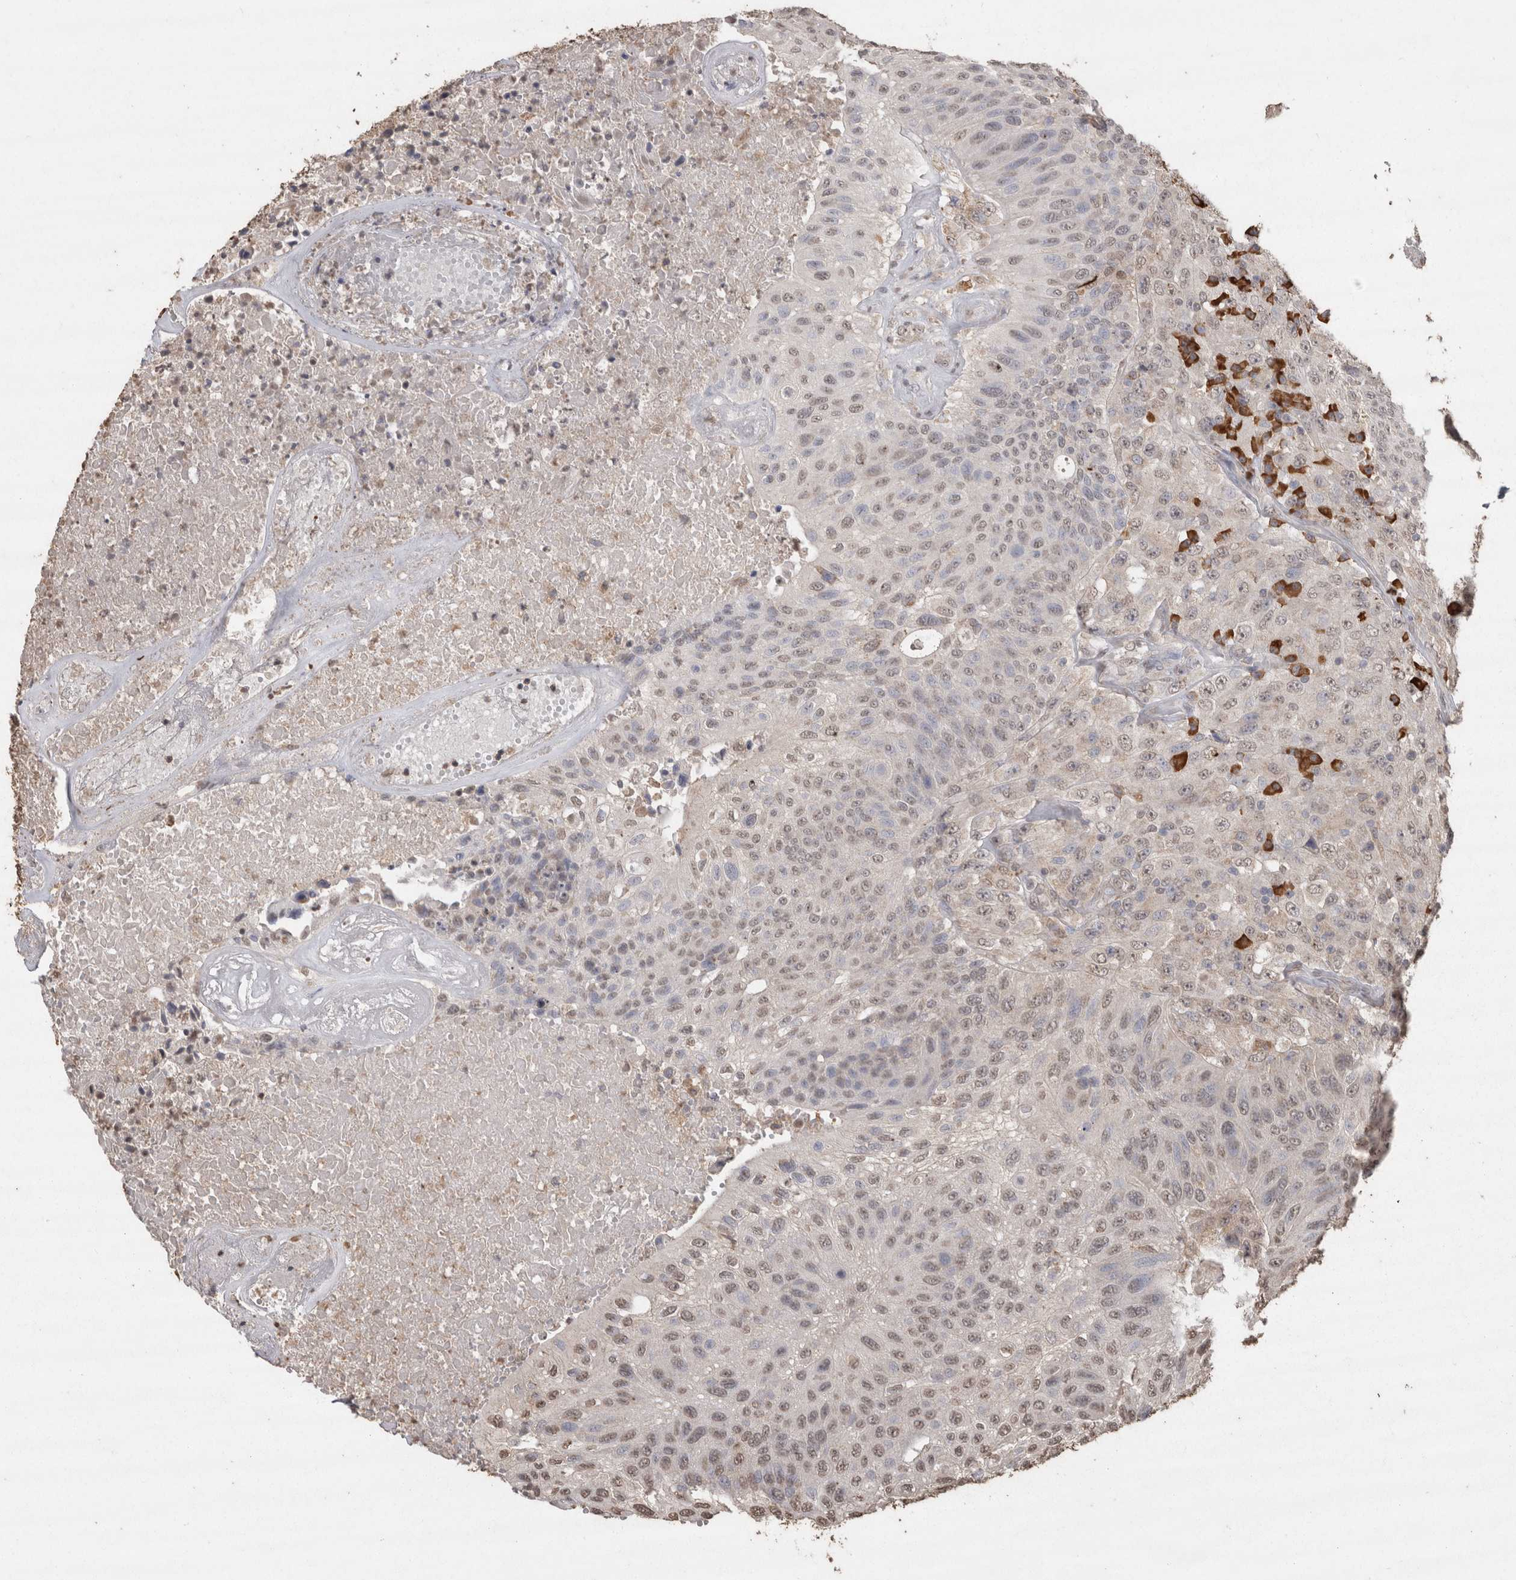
{"staining": {"intensity": "weak", "quantity": "25%-75%", "location": "nuclear"}, "tissue": "urothelial cancer", "cell_type": "Tumor cells", "image_type": "cancer", "snomed": [{"axis": "morphology", "description": "Urothelial carcinoma, High grade"}, {"axis": "topography", "description": "Urinary bladder"}], "caption": "High-power microscopy captured an immunohistochemistry (IHC) image of urothelial cancer, revealing weak nuclear positivity in approximately 25%-75% of tumor cells.", "gene": "CRELD2", "patient": {"sex": "male", "age": 66}}